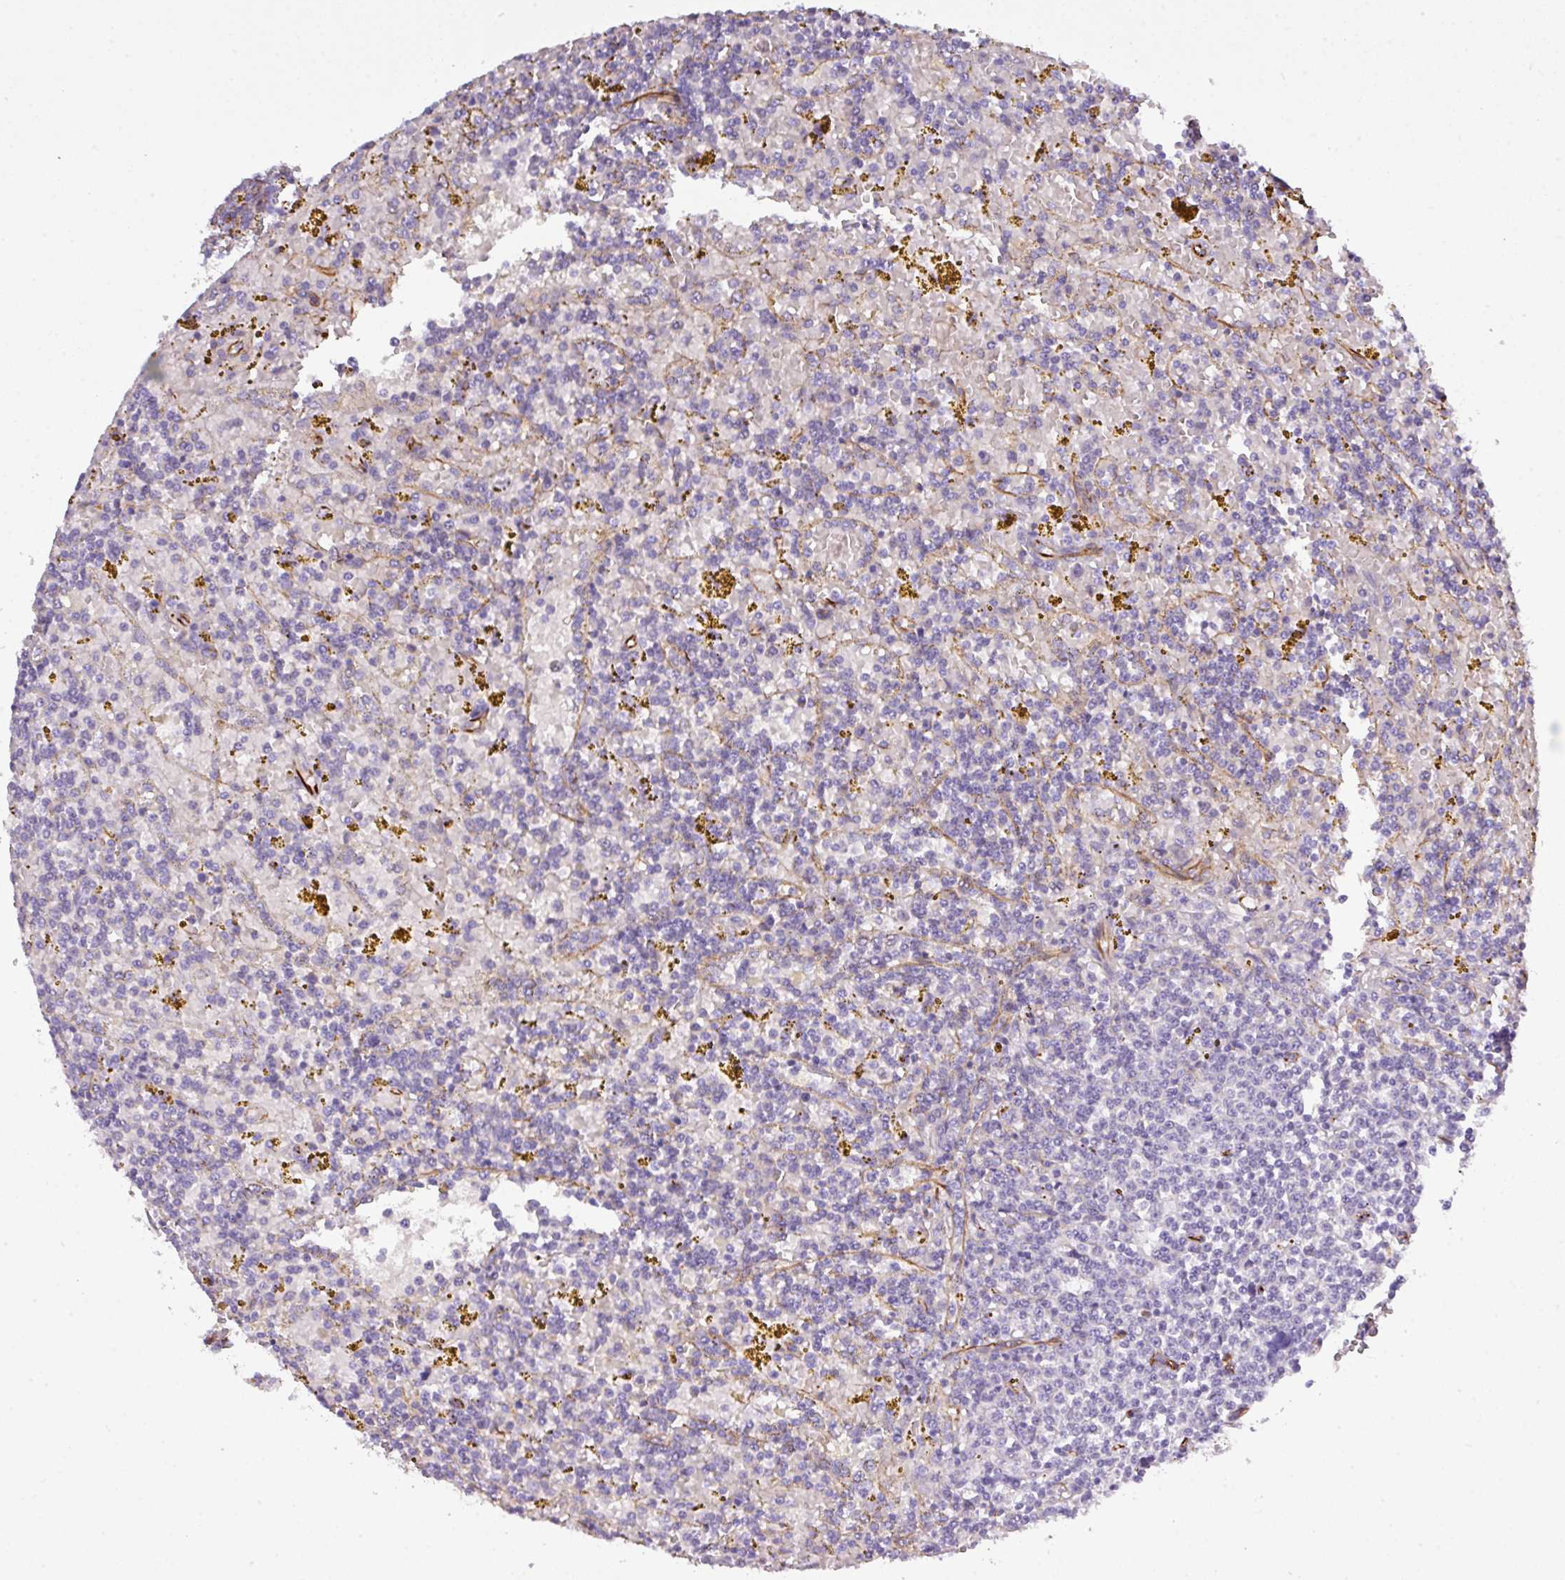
{"staining": {"intensity": "negative", "quantity": "none", "location": "none"}, "tissue": "lymphoma", "cell_type": "Tumor cells", "image_type": "cancer", "snomed": [{"axis": "morphology", "description": "Malignant lymphoma, non-Hodgkin's type, Low grade"}, {"axis": "topography", "description": "Spleen"}, {"axis": "topography", "description": "Lymph node"}], "caption": "Micrograph shows no significant protein staining in tumor cells of lymphoma.", "gene": "PARD6A", "patient": {"sex": "female", "age": 66}}